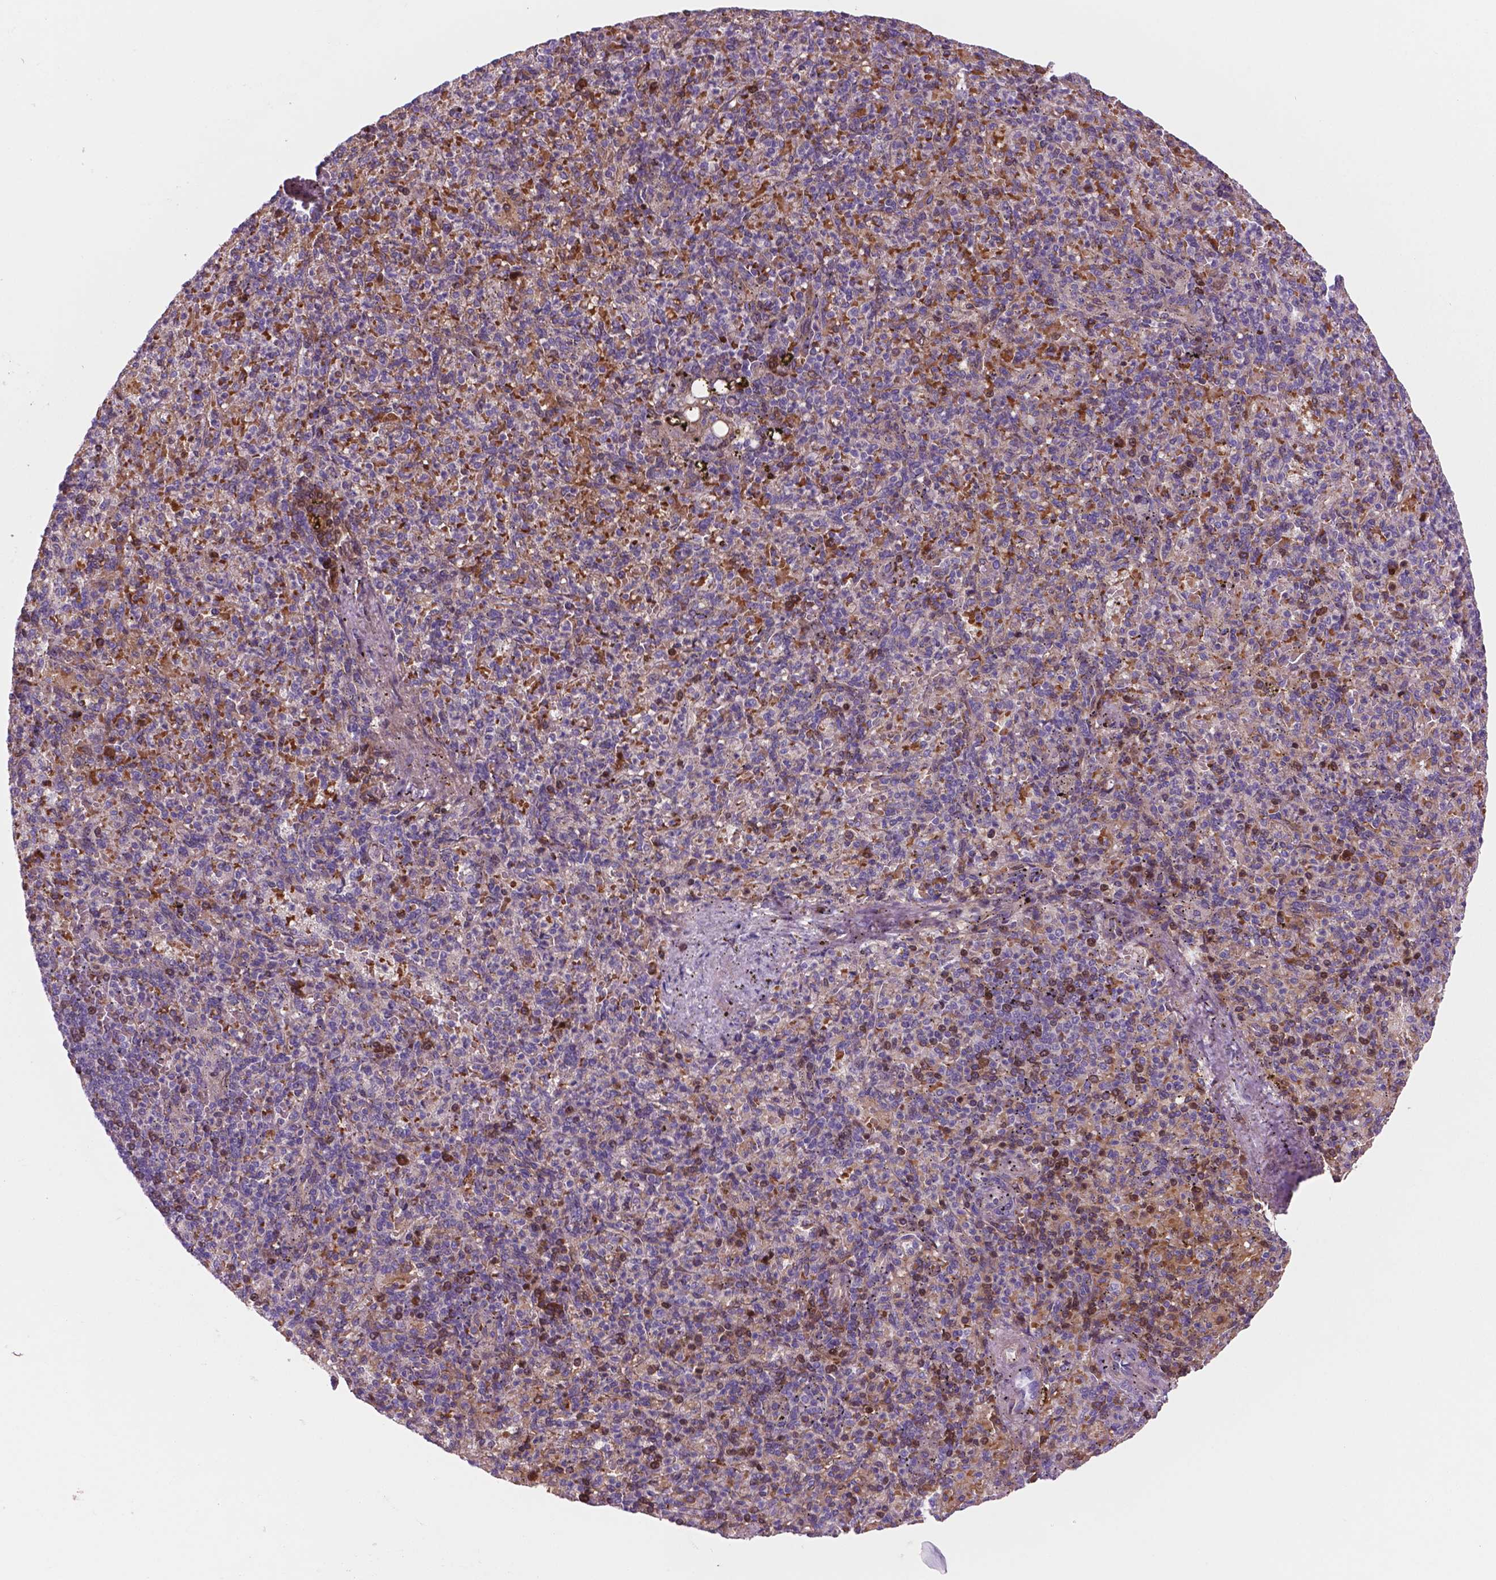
{"staining": {"intensity": "moderate", "quantity": "<25%", "location": "cytoplasmic/membranous"}, "tissue": "spleen", "cell_type": "Cells in red pulp", "image_type": "normal", "snomed": [{"axis": "morphology", "description": "Normal tissue, NOS"}, {"axis": "topography", "description": "Spleen"}], "caption": "Normal spleen reveals moderate cytoplasmic/membranous expression in about <25% of cells in red pulp.", "gene": "RND3", "patient": {"sex": "female", "age": 74}}